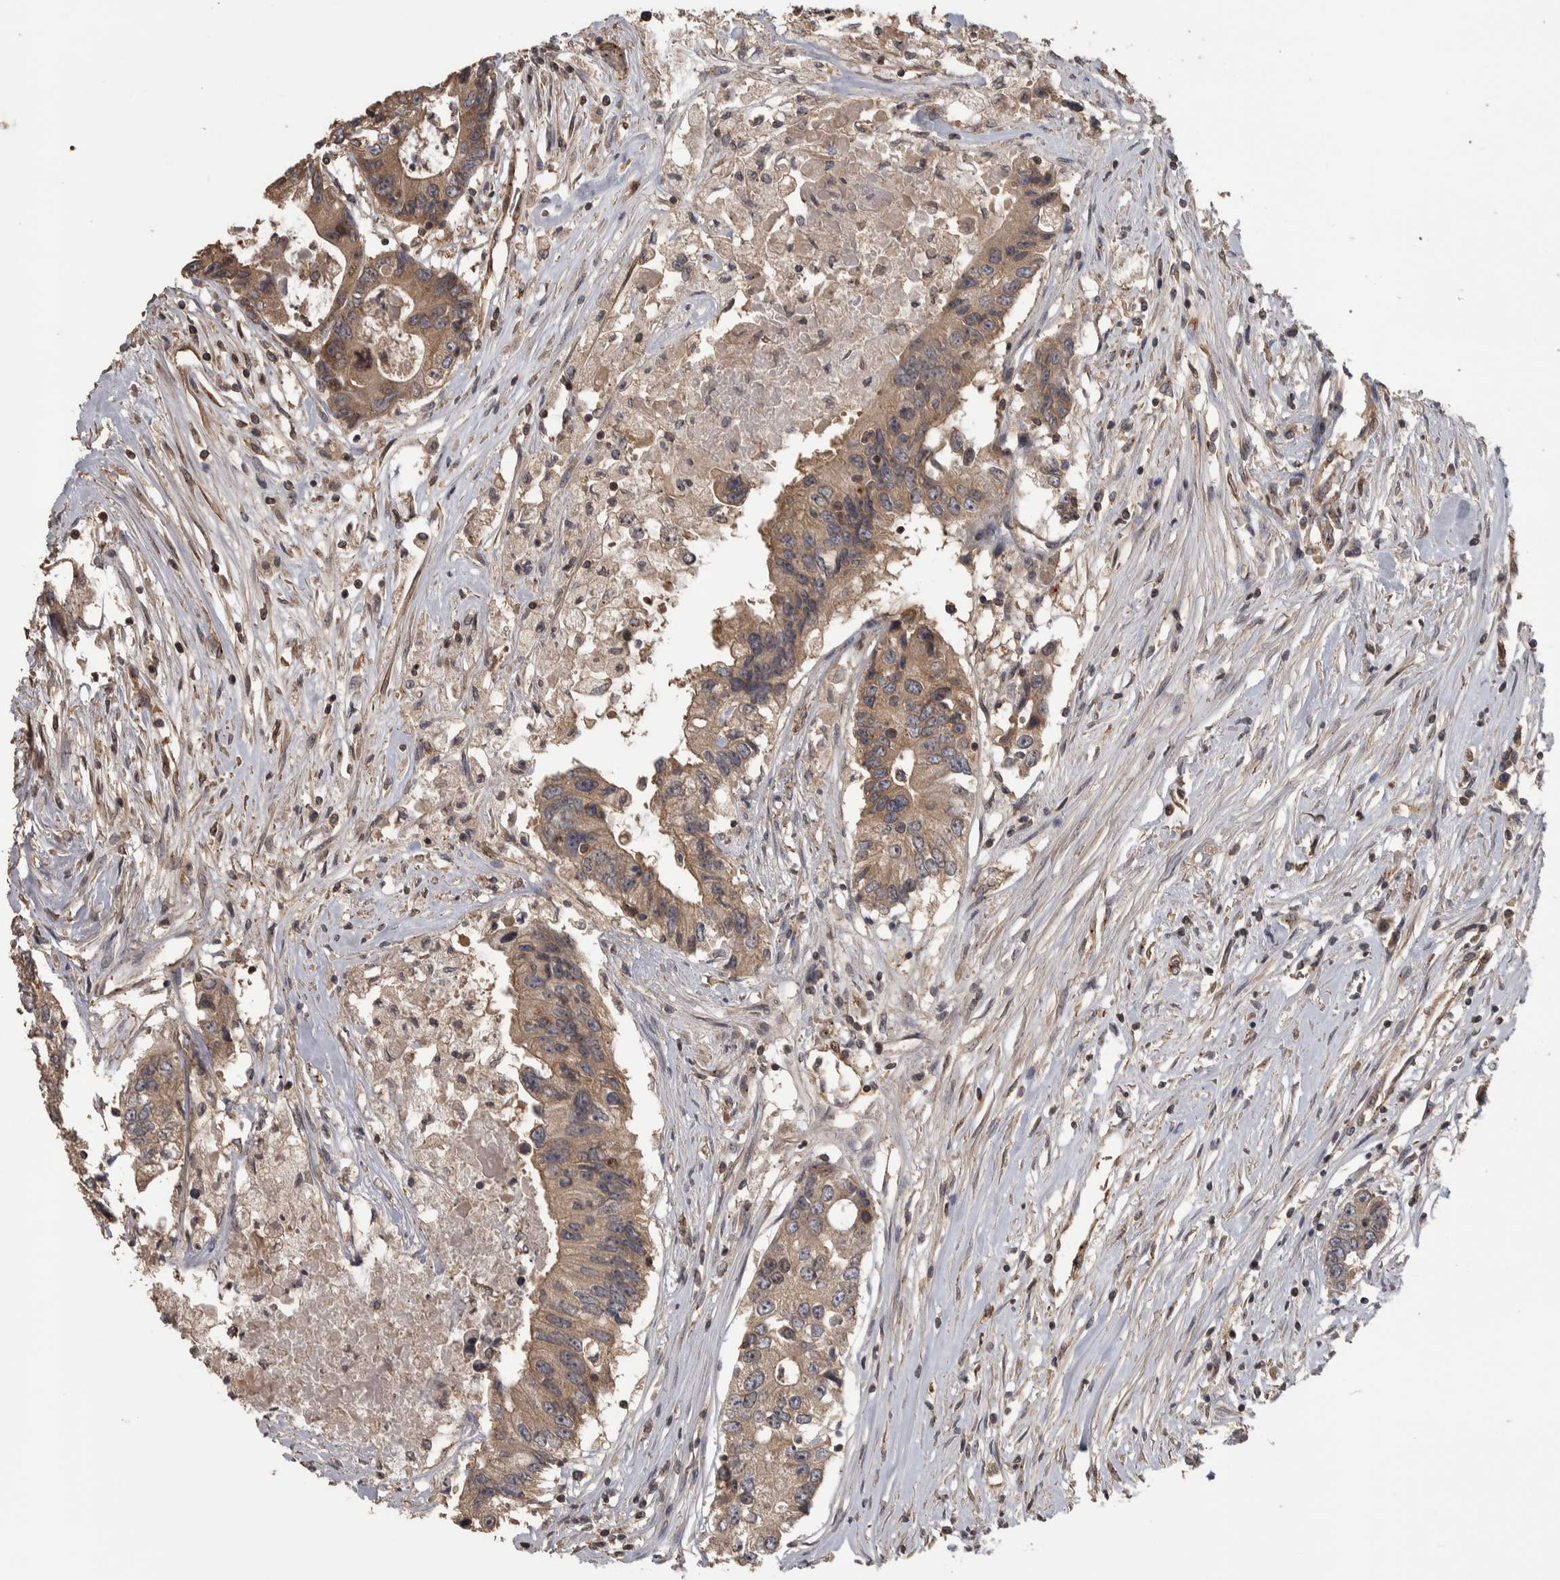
{"staining": {"intensity": "moderate", "quantity": ">75%", "location": "cytoplasmic/membranous"}, "tissue": "colorectal cancer", "cell_type": "Tumor cells", "image_type": "cancer", "snomed": [{"axis": "morphology", "description": "Adenocarcinoma, NOS"}, {"axis": "topography", "description": "Colon"}], "caption": "Moderate cytoplasmic/membranous positivity is appreciated in approximately >75% of tumor cells in colorectal adenocarcinoma.", "gene": "IFRD1", "patient": {"sex": "female", "age": 77}}